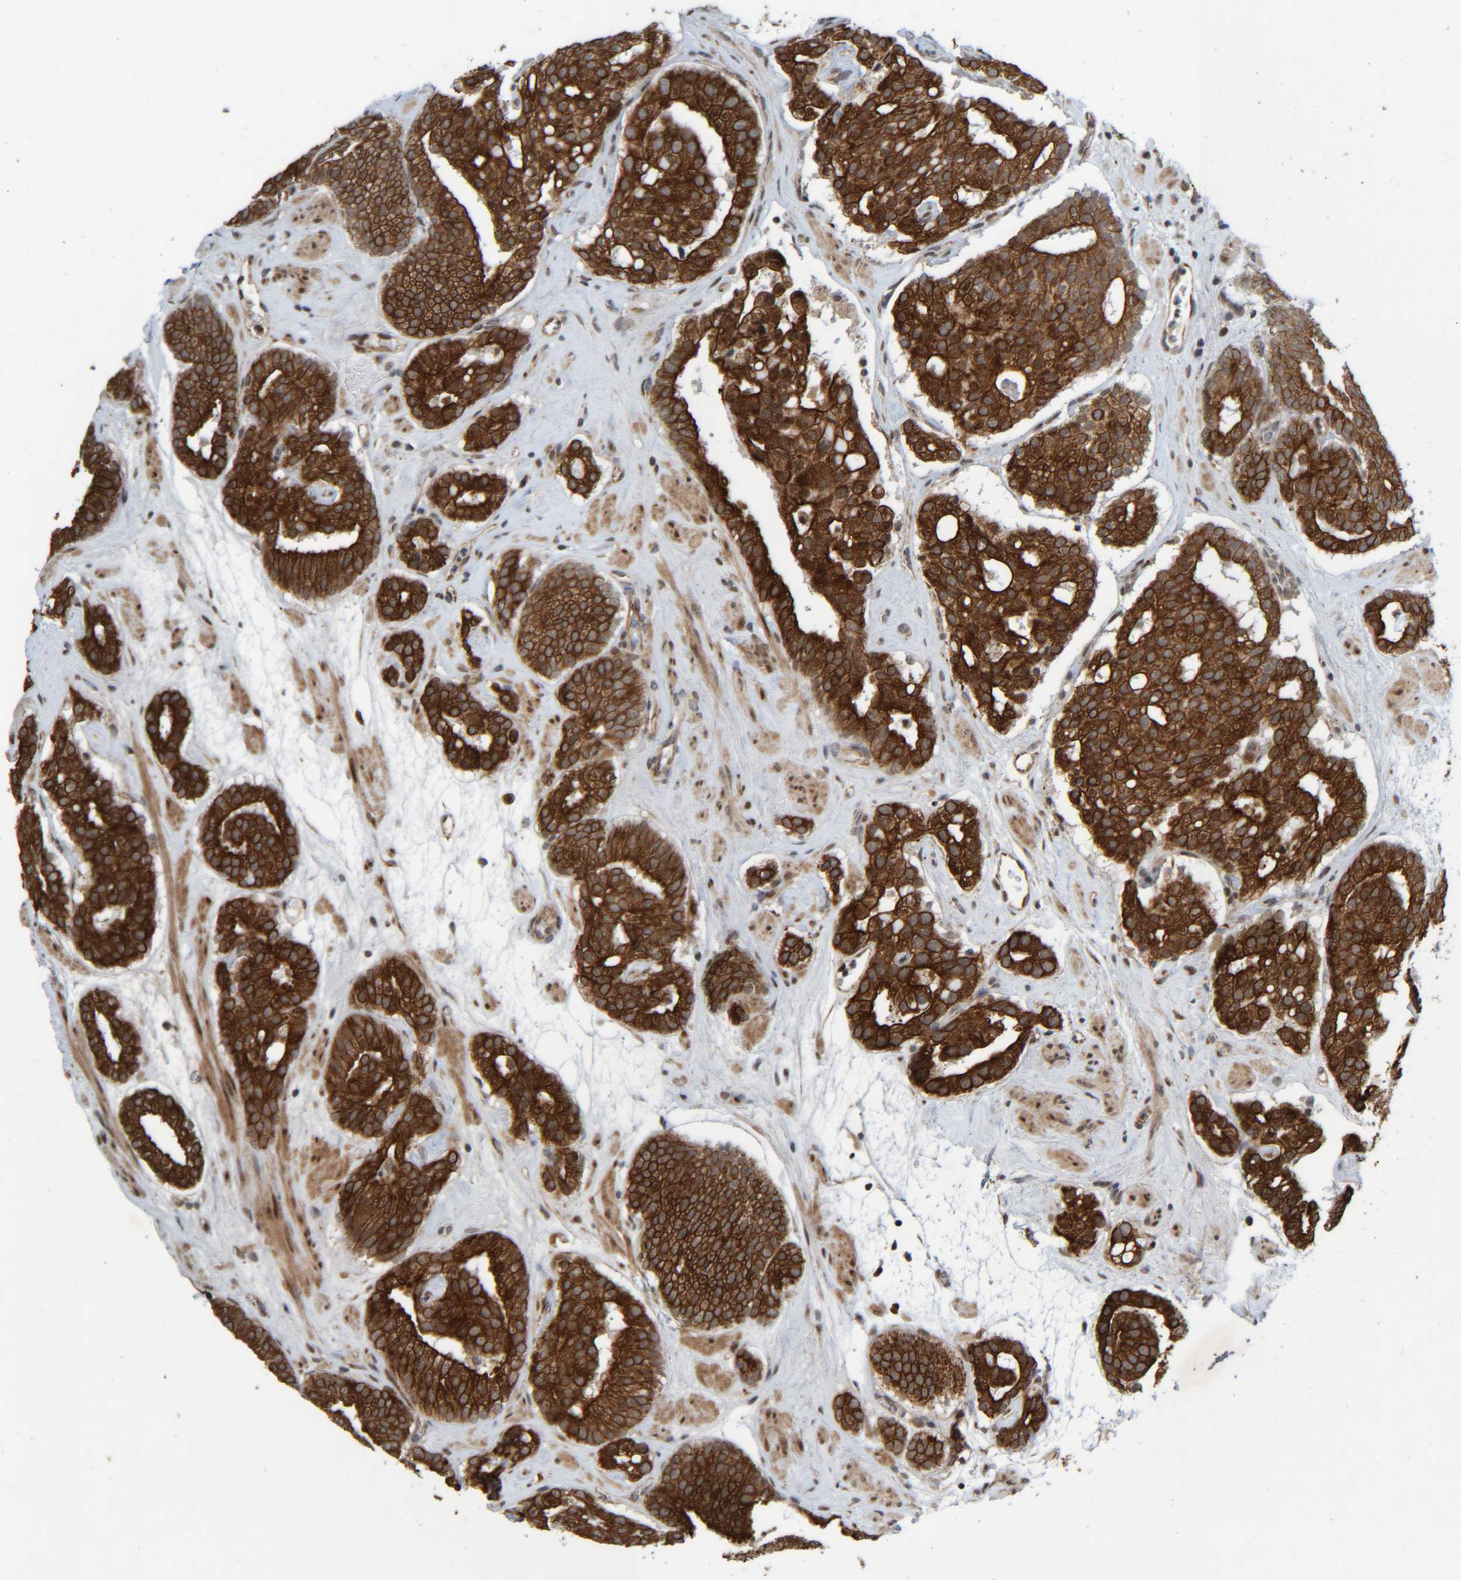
{"staining": {"intensity": "strong", "quantity": ">75%", "location": "cytoplasmic/membranous"}, "tissue": "prostate cancer", "cell_type": "Tumor cells", "image_type": "cancer", "snomed": [{"axis": "morphology", "description": "Adenocarcinoma, Low grade"}, {"axis": "topography", "description": "Prostate"}], "caption": "Tumor cells demonstrate high levels of strong cytoplasmic/membranous staining in about >75% of cells in prostate adenocarcinoma (low-grade).", "gene": "CCDC57", "patient": {"sex": "male", "age": 69}}